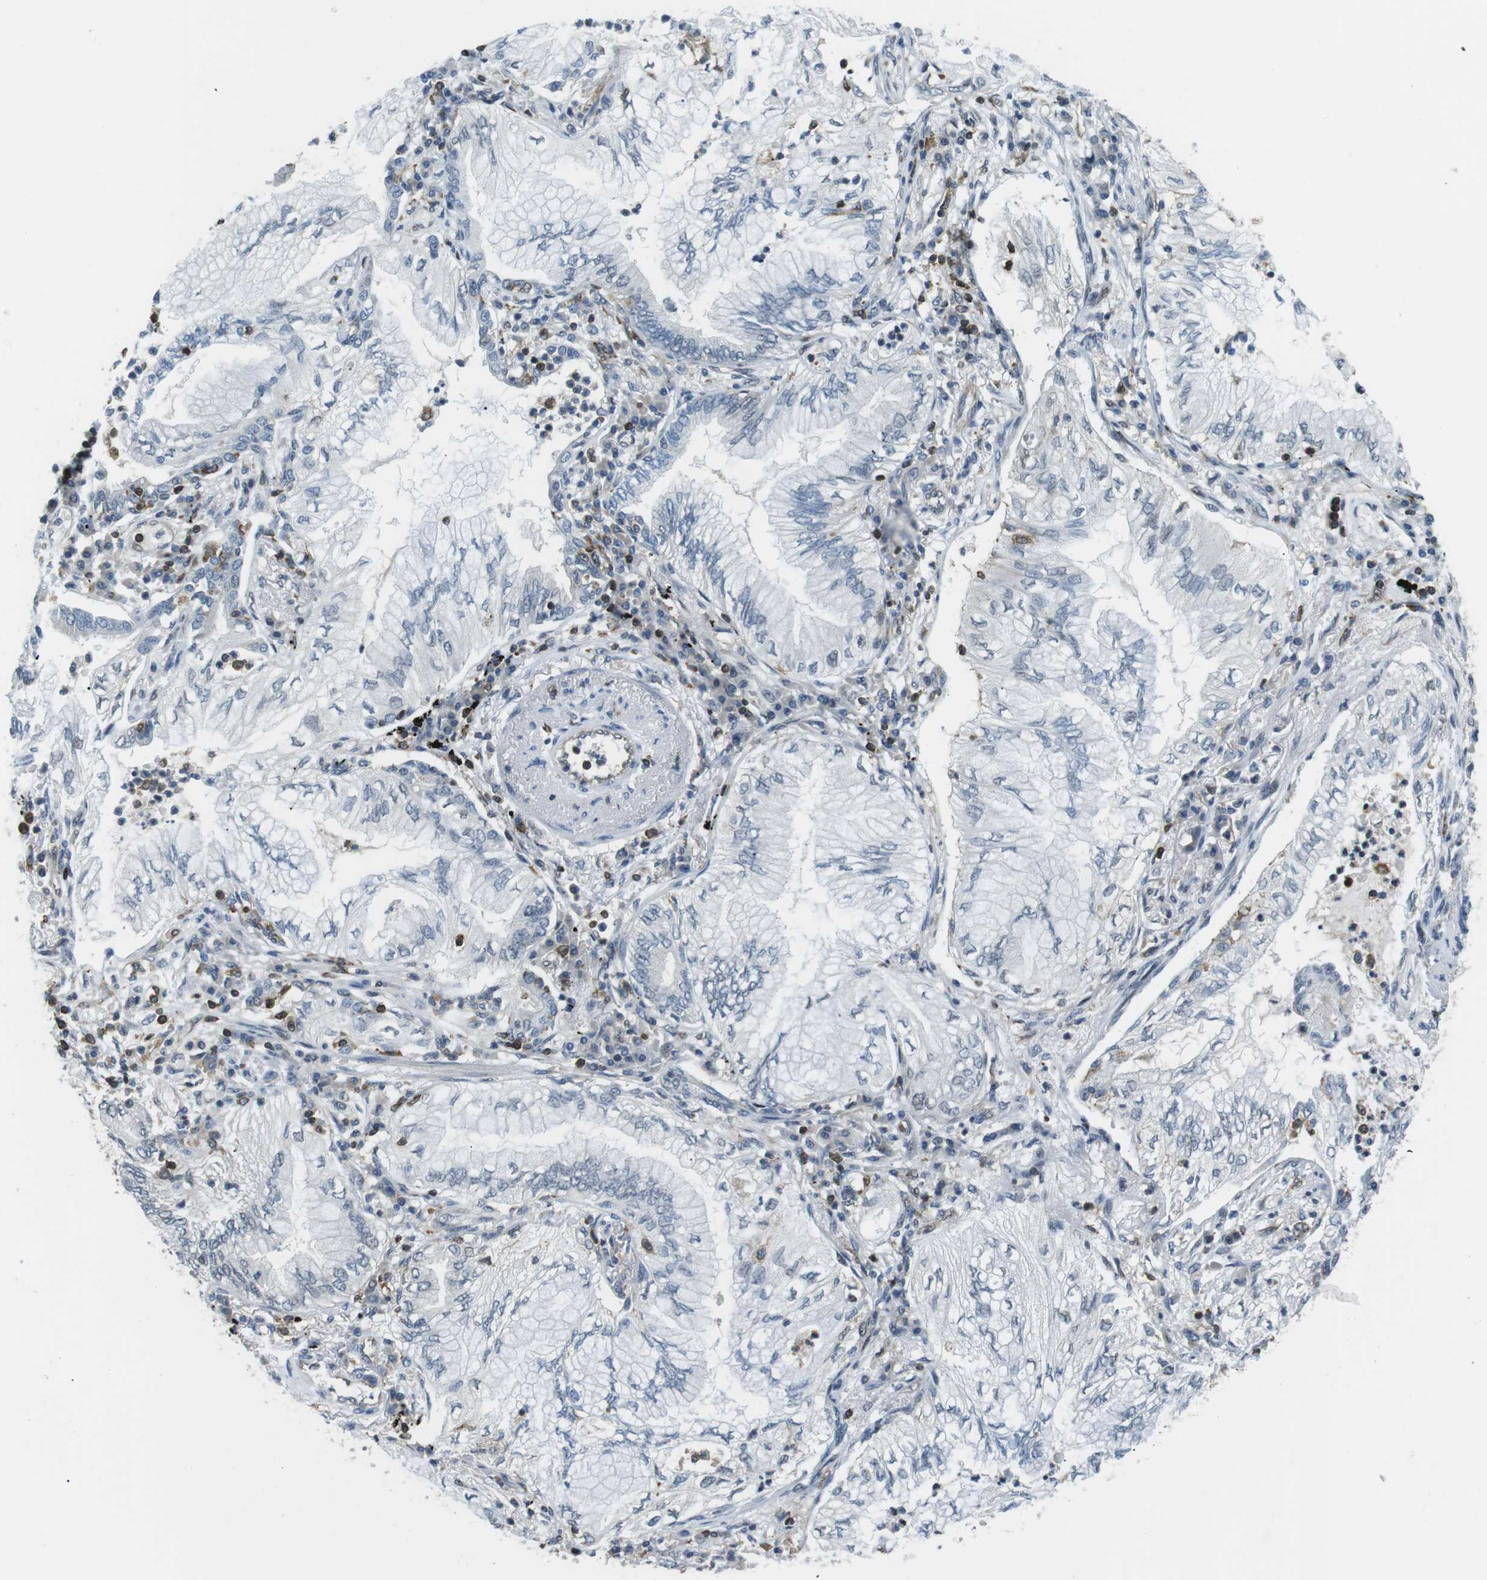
{"staining": {"intensity": "negative", "quantity": "none", "location": "none"}, "tissue": "lung cancer", "cell_type": "Tumor cells", "image_type": "cancer", "snomed": [{"axis": "morphology", "description": "Normal tissue, NOS"}, {"axis": "morphology", "description": "Adenocarcinoma, NOS"}, {"axis": "topography", "description": "Bronchus"}, {"axis": "topography", "description": "Lung"}], "caption": "DAB immunohistochemical staining of human lung adenocarcinoma demonstrates no significant staining in tumor cells. (Brightfield microscopy of DAB (3,3'-diaminobenzidine) immunohistochemistry at high magnification).", "gene": "STK10", "patient": {"sex": "female", "age": 70}}